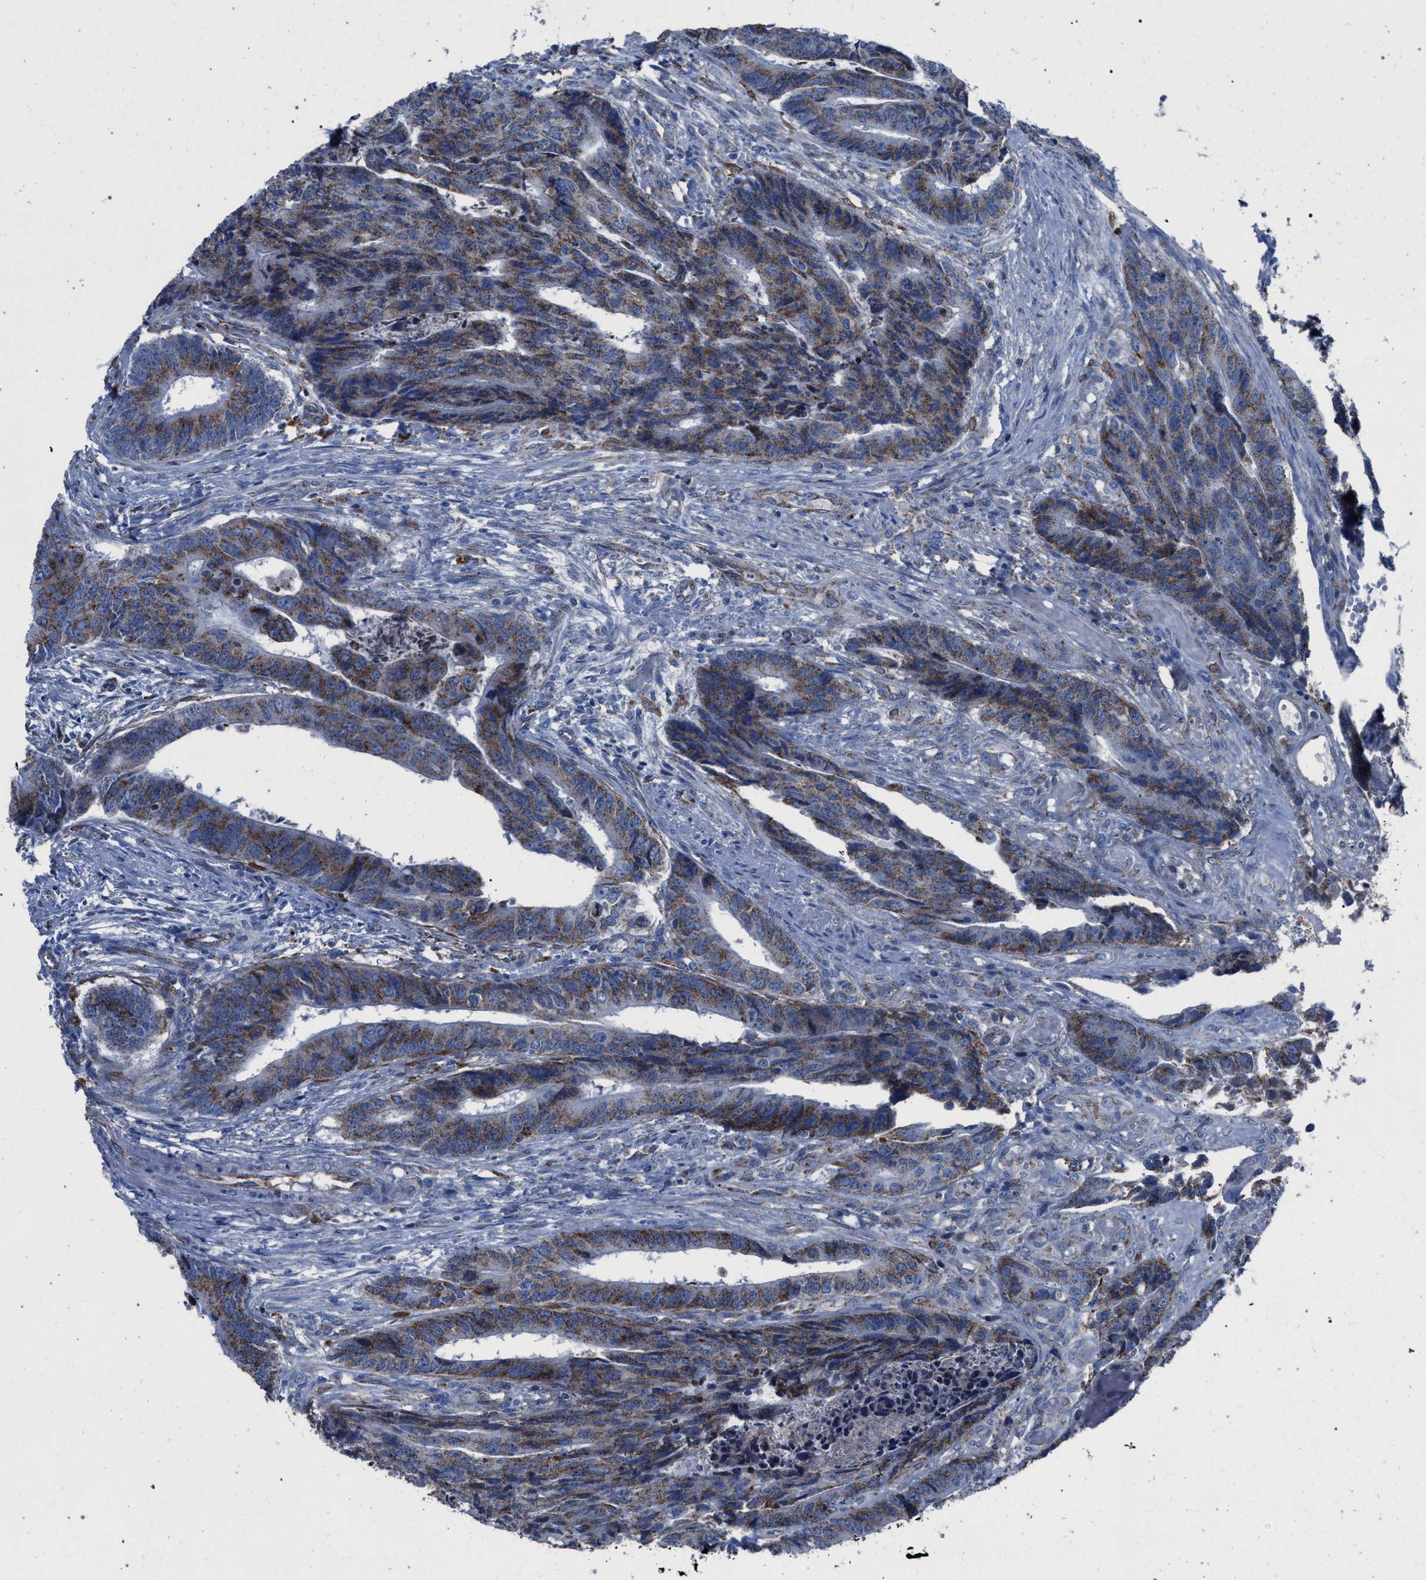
{"staining": {"intensity": "moderate", "quantity": ">75%", "location": "cytoplasmic/membranous"}, "tissue": "colorectal cancer", "cell_type": "Tumor cells", "image_type": "cancer", "snomed": [{"axis": "morphology", "description": "Adenocarcinoma, NOS"}, {"axis": "topography", "description": "Rectum"}], "caption": "A medium amount of moderate cytoplasmic/membranous positivity is appreciated in about >75% of tumor cells in colorectal cancer (adenocarcinoma) tissue. The staining was performed using DAB (3,3'-diaminobenzidine), with brown indicating positive protein expression. Nuclei are stained blue with hematoxylin.", "gene": "HSD17B4", "patient": {"sex": "male", "age": 84}}